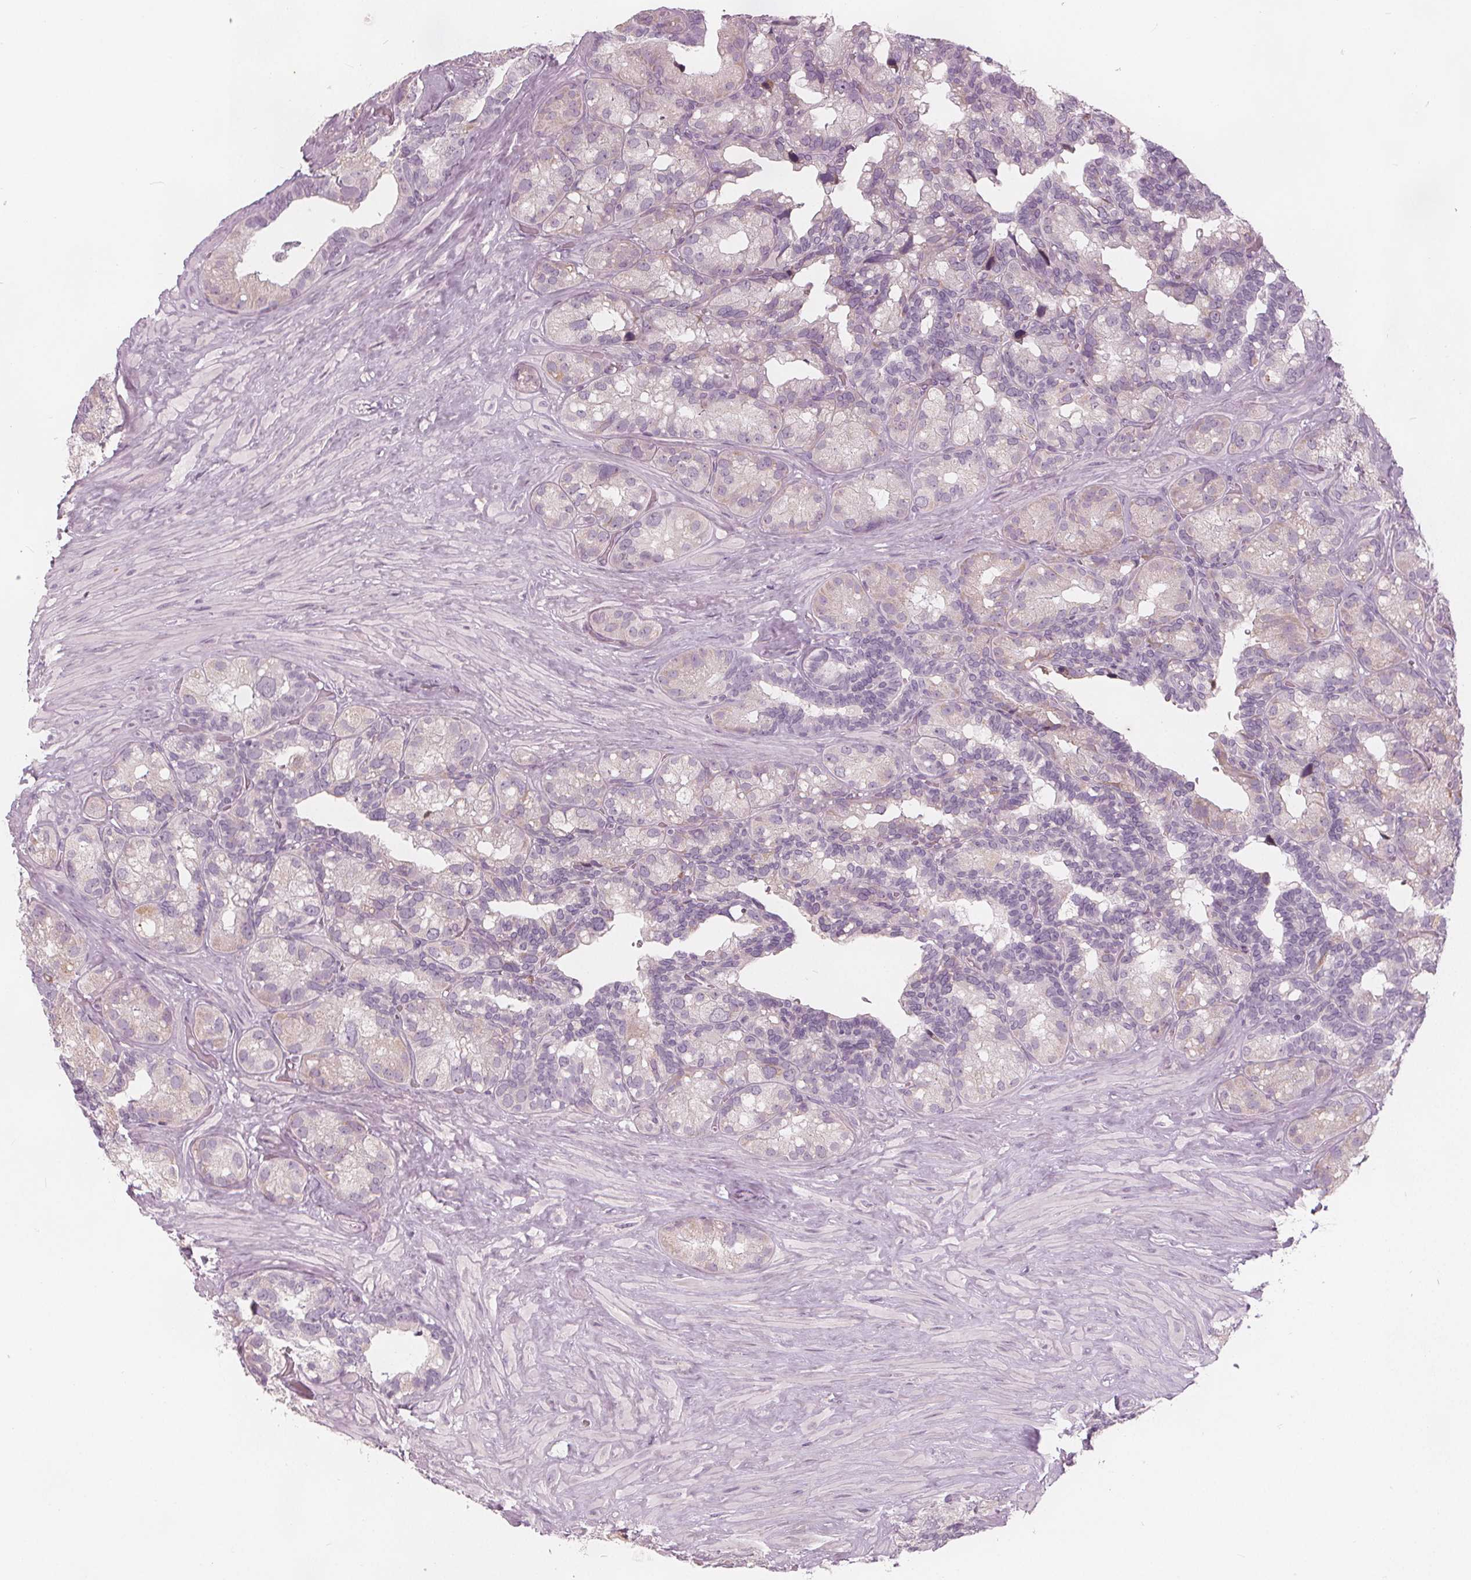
{"staining": {"intensity": "negative", "quantity": "none", "location": "none"}, "tissue": "seminal vesicle", "cell_type": "Glandular cells", "image_type": "normal", "snomed": [{"axis": "morphology", "description": "Normal tissue, NOS"}, {"axis": "topography", "description": "Seminal veicle"}], "caption": "IHC micrograph of benign human seminal vesicle stained for a protein (brown), which exhibits no positivity in glandular cells.", "gene": "BRSK1", "patient": {"sex": "male", "age": 60}}